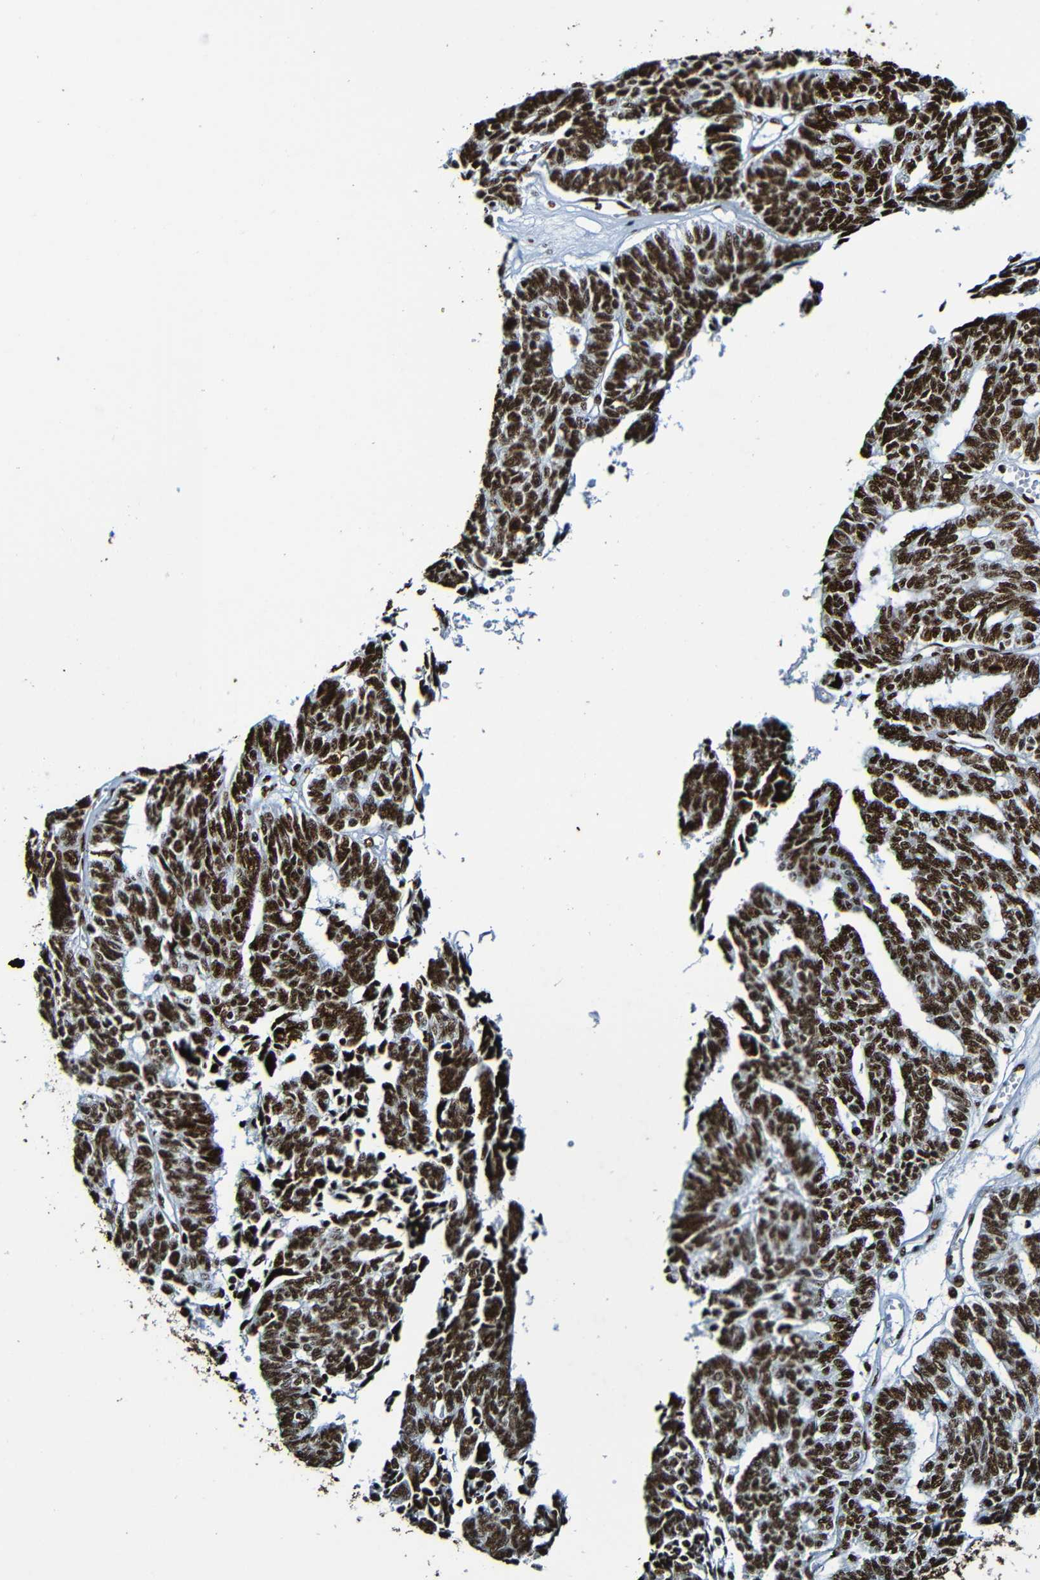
{"staining": {"intensity": "strong", "quantity": ">75%", "location": "nuclear"}, "tissue": "ovarian cancer", "cell_type": "Tumor cells", "image_type": "cancer", "snomed": [{"axis": "morphology", "description": "Cystadenocarcinoma, serous, NOS"}, {"axis": "topography", "description": "Ovary"}], "caption": "IHC staining of ovarian cancer, which reveals high levels of strong nuclear expression in approximately >75% of tumor cells indicating strong nuclear protein staining. The staining was performed using DAB (3,3'-diaminobenzidine) (brown) for protein detection and nuclei were counterstained in hematoxylin (blue).", "gene": "SRSF3", "patient": {"sex": "female", "age": 79}}